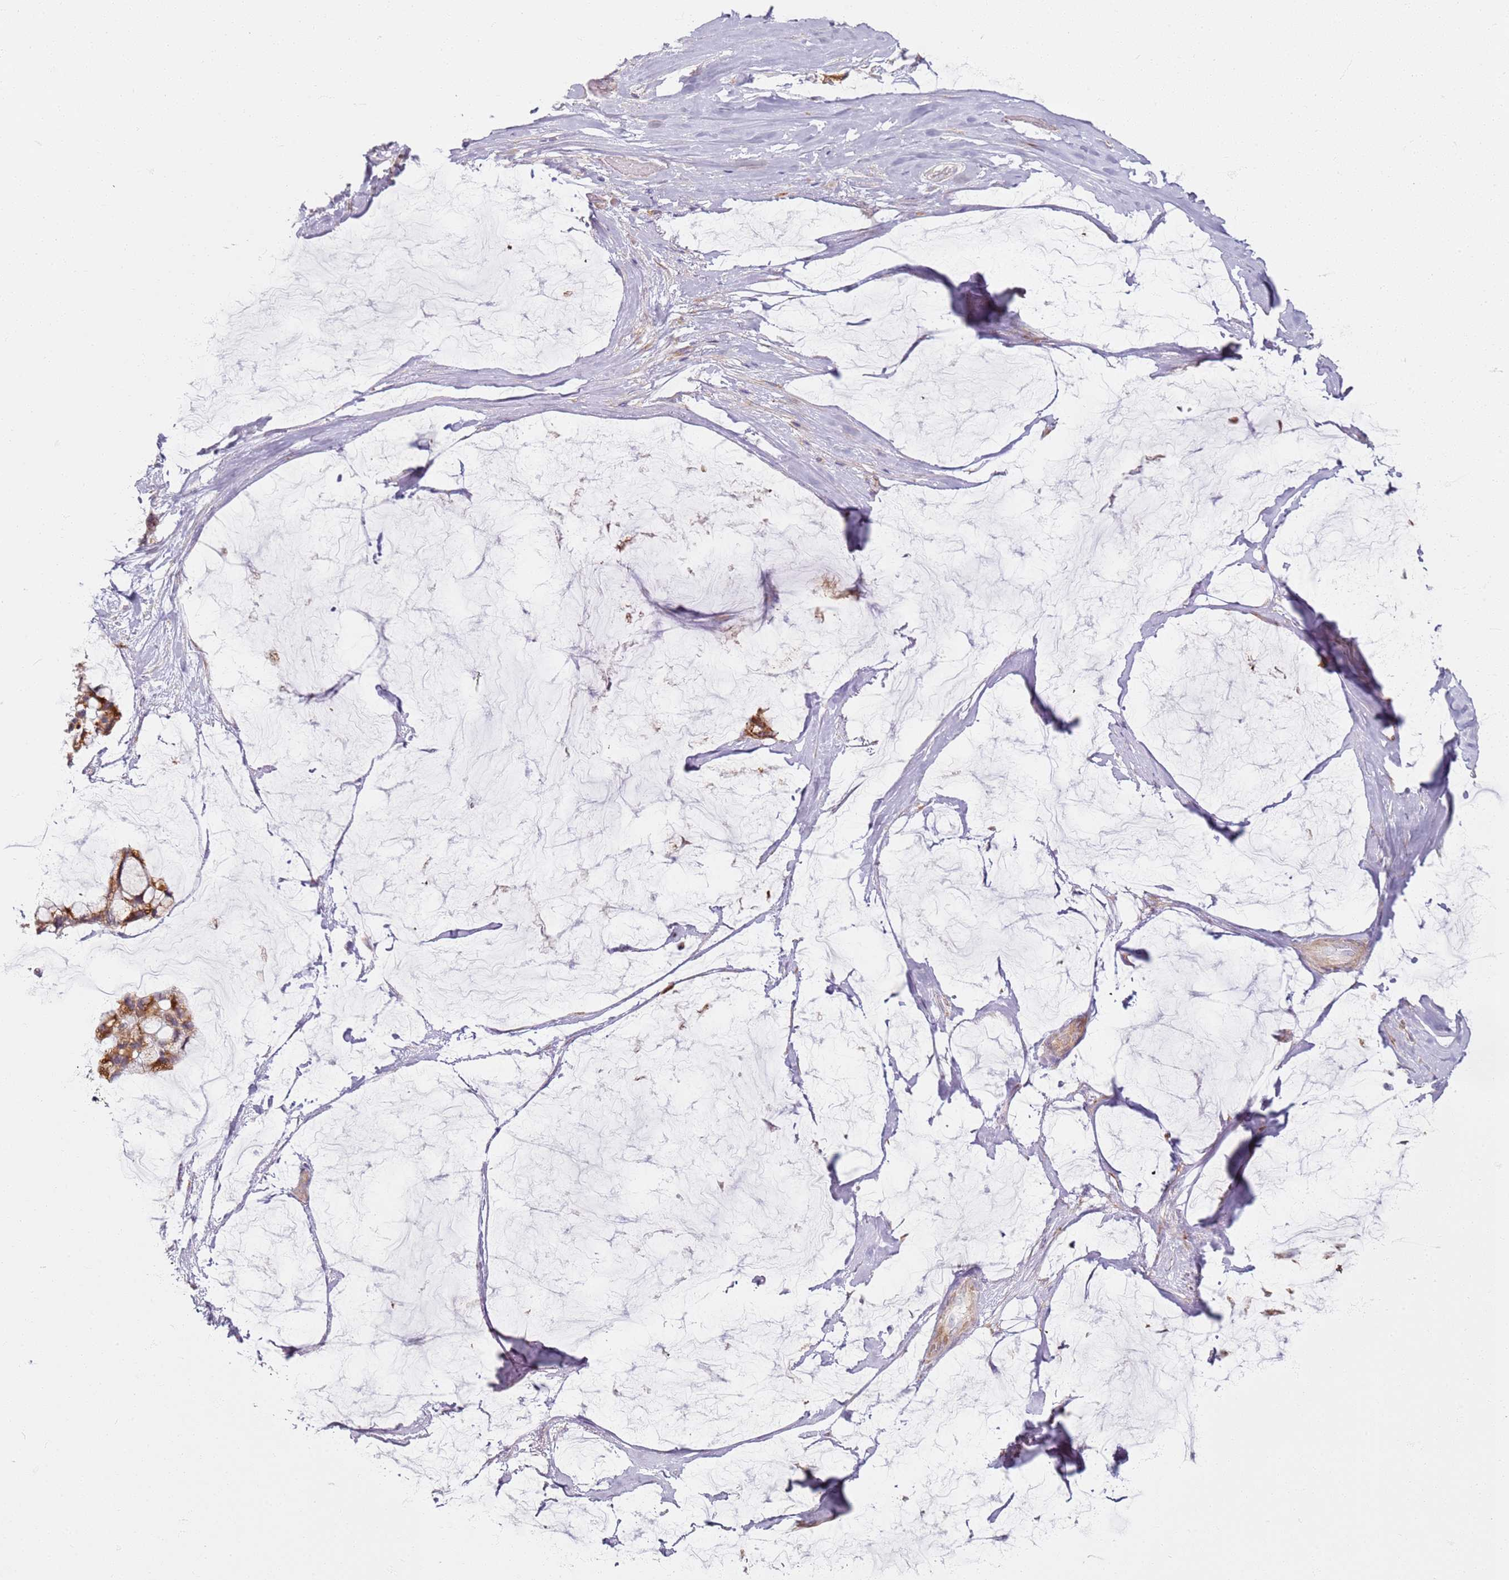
{"staining": {"intensity": "moderate", "quantity": ">75%", "location": "cytoplasmic/membranous"}, "tissue": "ovarian cancer", "cell_type": "Tumor cells", "image_type": "cancer", "snomed": [{"axis": "morphology", "description": "Cystadenocarcinoma, mucinous, NOS"}, {"axis": "topography", "description": "Ovary"}], "caption": "IHC (DAB) staining of human ovarian cancer (mucinous cystadenocarcinoma) displays moderate cytoplasmic/membranous protein staining in about >75% of tumor cells.", "gene": "PROKR2", "patient": {"sex": "female", "age": 39}}